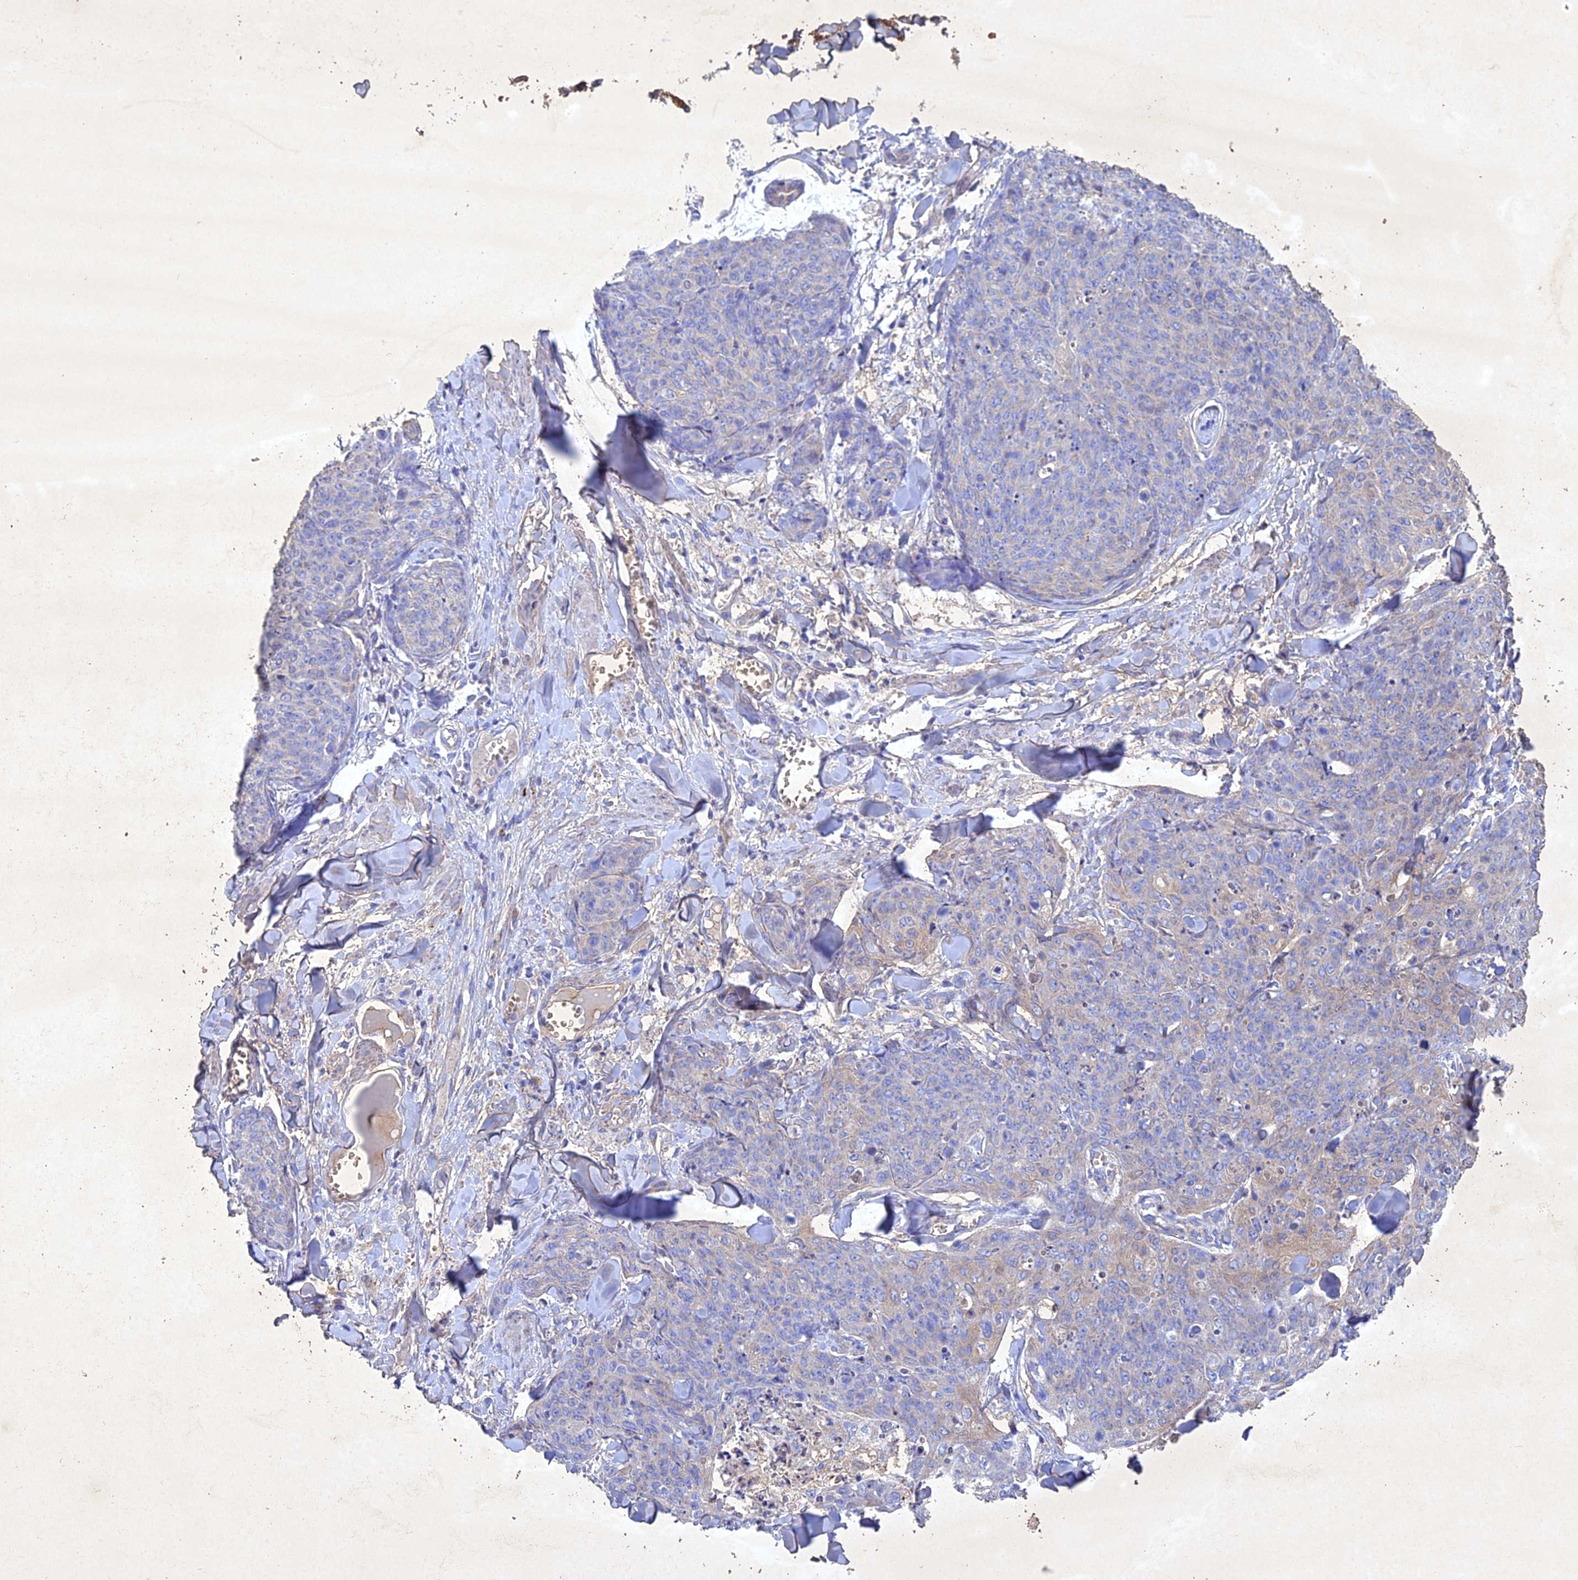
{"staining": {"intensity": "negative", "quantity": "none", "location": "none"}, "tissue": "skin cancer", "cell_type": "Tumor cells", "image_type": "cancer", "snomed": [{"axis": "morphology", "description": "Squamous cell carcinoma, NOS"}, {"axis": "topography", "description": "Skin"}, {"axis": "topography", "description": "Vulva"}], "caption": "High magnification brightfield microscopy of skin cancer (squamous cell carcinoma) stained with DAB (3,3'-diaminobenzidine) (brown) and counterstained with hematoxylin (blue): tumor cells show no significant staining. (DAB (3,3'-diaminobenzidine) IHC with hematoxylin counter stain).", "gene": "NDUFV1", "patient": {"sex": "female", "age": 85}}